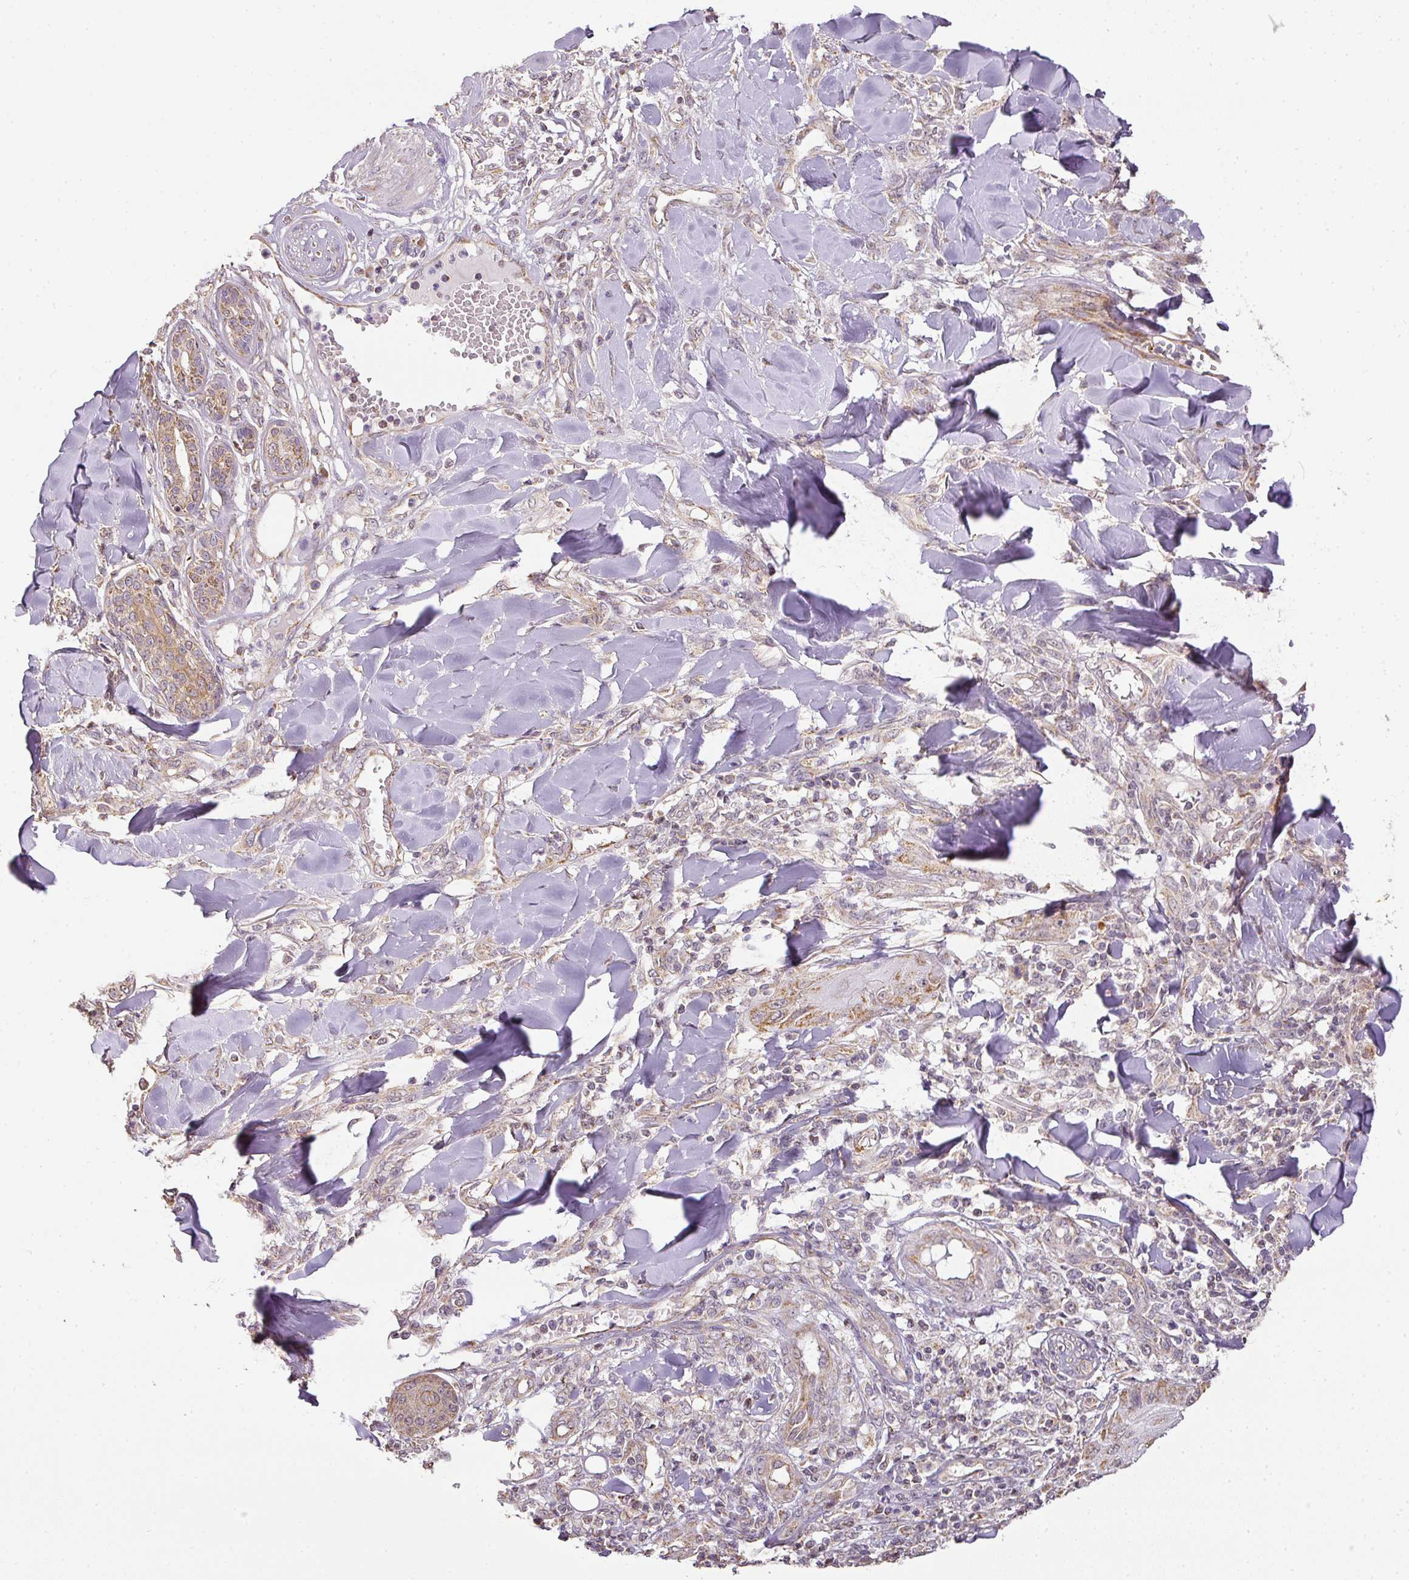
{"staining": {"intensity": "moderate", "quantity": "25%-75%", "location": "cytoplasmic/membranous"}, "tissue": "skin cancer", "cell_type": "Tumor cells", "image_type": "cancer", "snomed": [{"axis": "morphology", "description": "Squamous cell carcinoma, NOS"}, {"axis": "topography", "description": "Skin"}], "caption": "Protein expression by immunohistochemistry (IHC) displays moderate cytoplasmic/membranous expression in about 25%-75% of tumor cells in skin cancer. Using DAB (3,3'-diaminobenzidine) (brown) and hematoxylin (blue) stains, captured at high magnification using brightfield microscopy.", "gene": "MYOM2", "patient": {"sex": "female", "age": 78}}